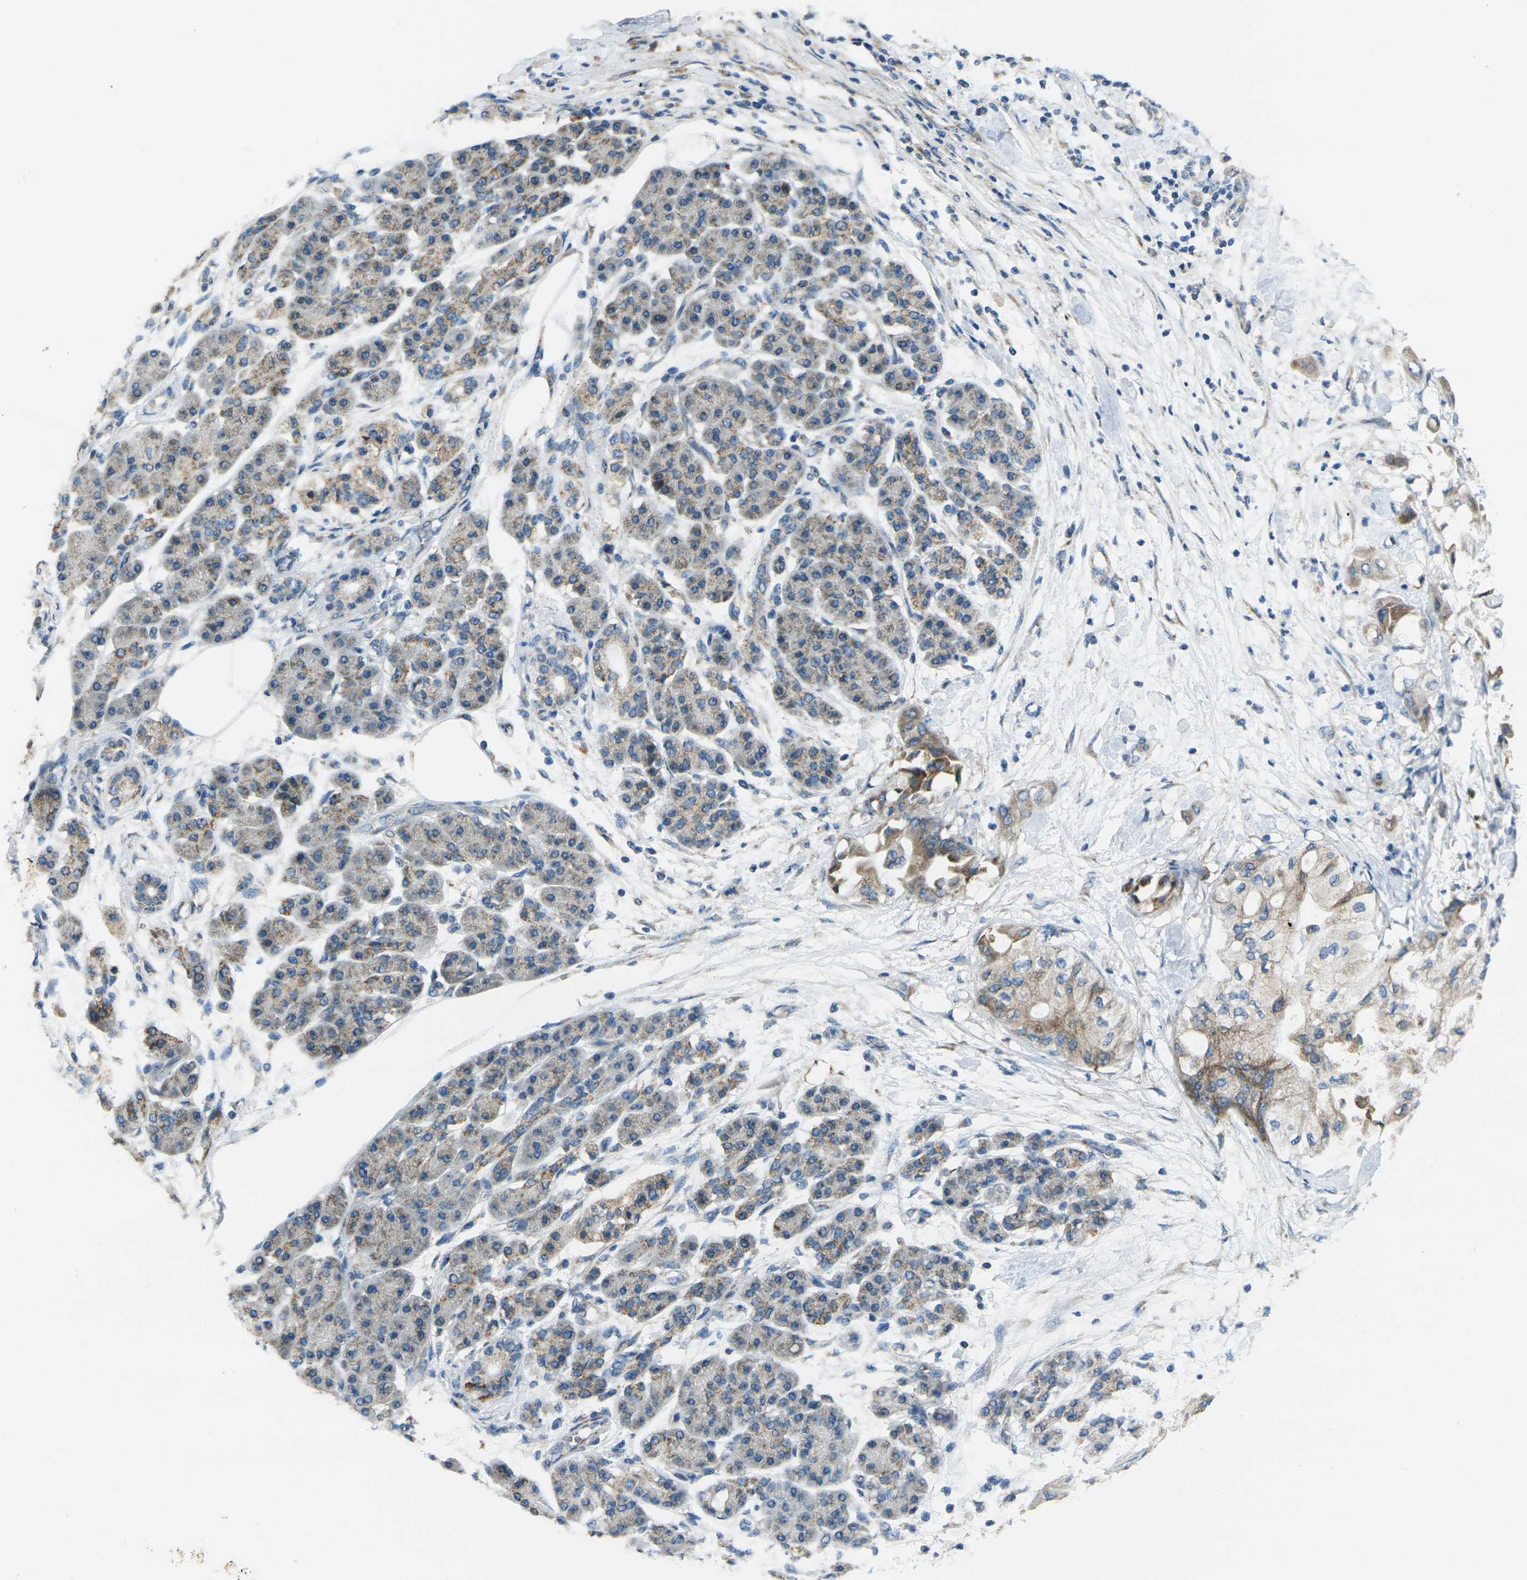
{"staining": {"intensity": "weak", "quantity": ">75%", "location": "cytoplasmic/membranous"}, "tissue": "pancreatic cancer", "cell_type": "Tumor cells", "image_type": "cancer", "snomed": [{"axis": "morphology", "description": "Adenocarcinoma, NOS"}, {"axis": "morphology", "description": "Adenocarcinoma, metastatic, NOS"}, {"axis": "topography", "description": "Lymph node"}, {"axis": "topography", "description": "Pancreas"}, {"axis": "topography", "description": "Duodenum"}], "caption": "Immunohistochemistry (IHC) (DAB) staining of human pancreatic cancer (metastatic adenocarcinoma) reveals weak cytoplasmic/membranous protein positivity in about >75% of tumor cells.", "gene": "TMEM120B", "patient": {"sex": "female", "age": 64}}